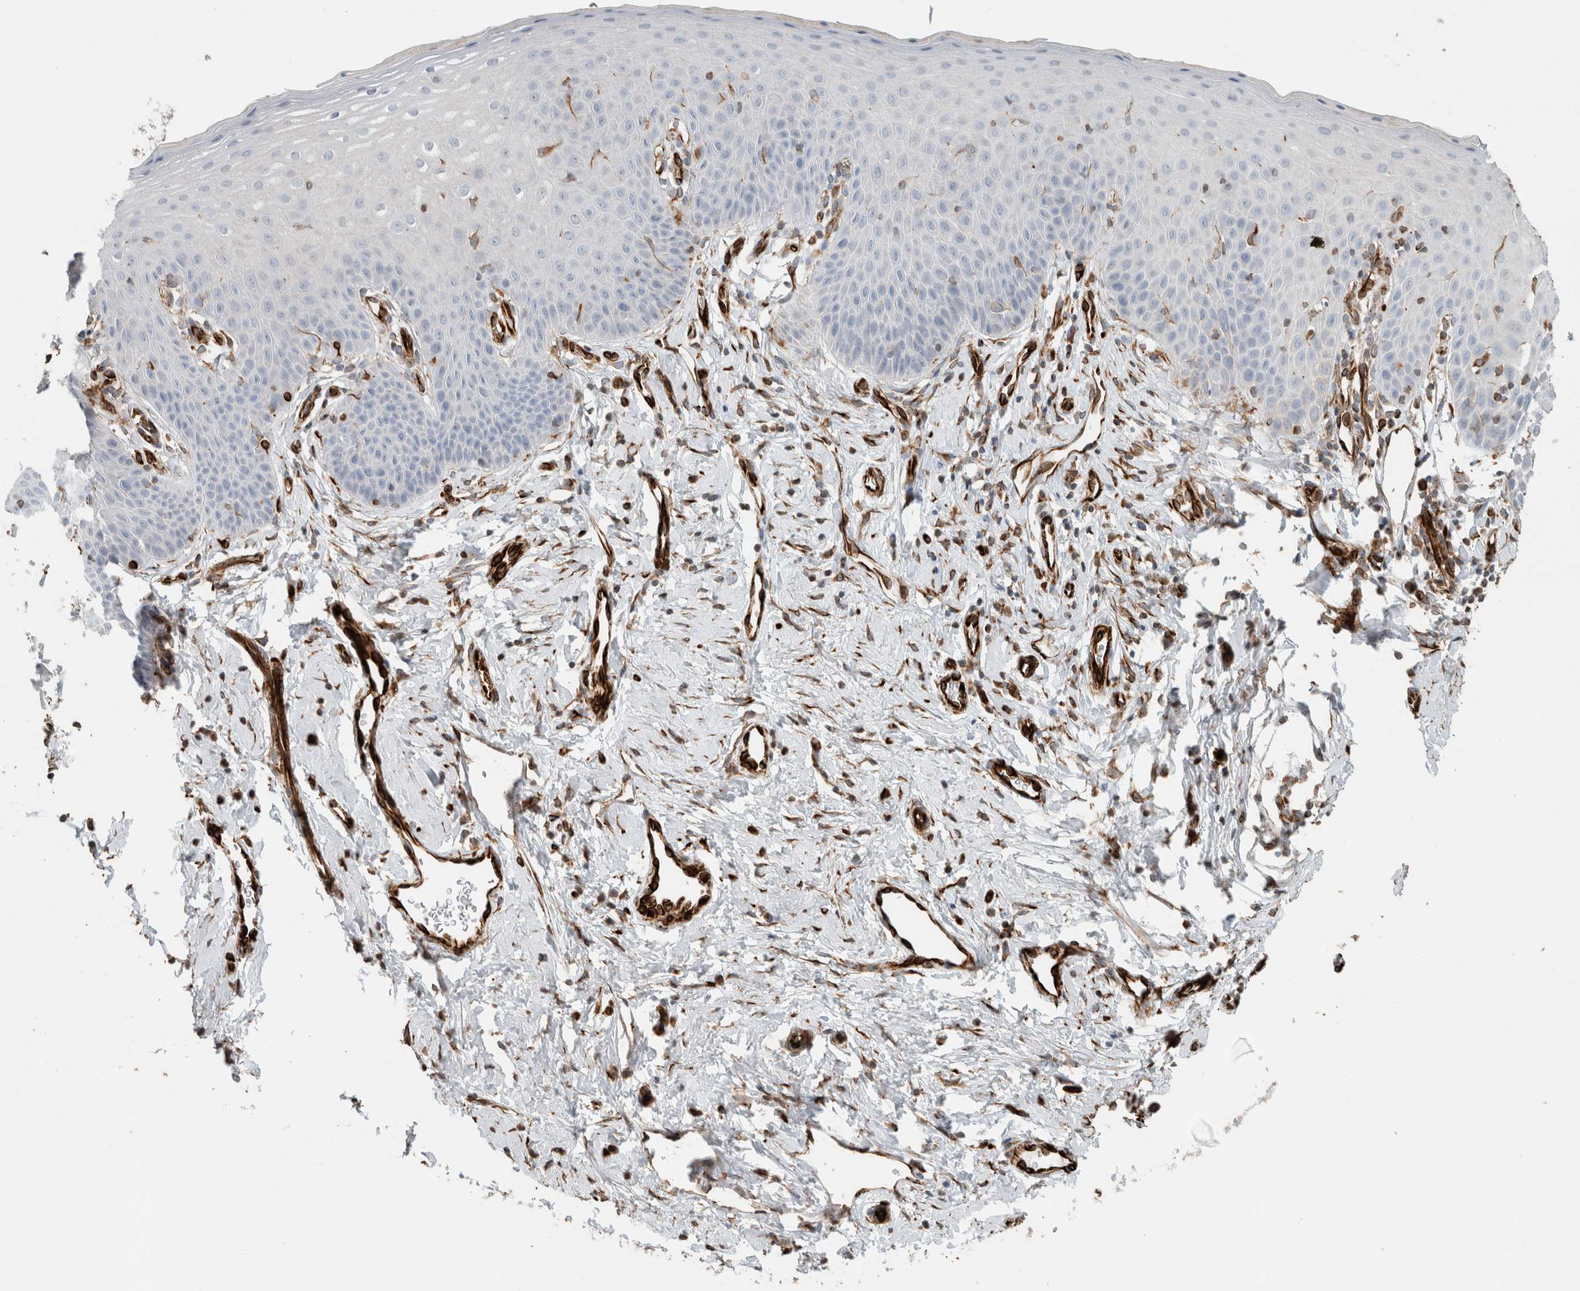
{"staining": {"intensity": "negative", "quantity": "none", "location": "none"}, "tissue": "cervix", "cell_type": "Glandular cells", "image_type": "normal", "snomed": [{"axis": "morphology", "description": "Normal tissue, NOS"}, {"axis": "topography", "description": "Cervix"}], "caption": "High power microscopy micrograph of an immunohistochemistry (IHC) photomicrograph of unremarkable cervix, revealing no significant expression in glandular cells. (DAB immunohistochemistry, high magnification).", "gene": "LY86", "patient": {"sex": "female", "age": 36}}